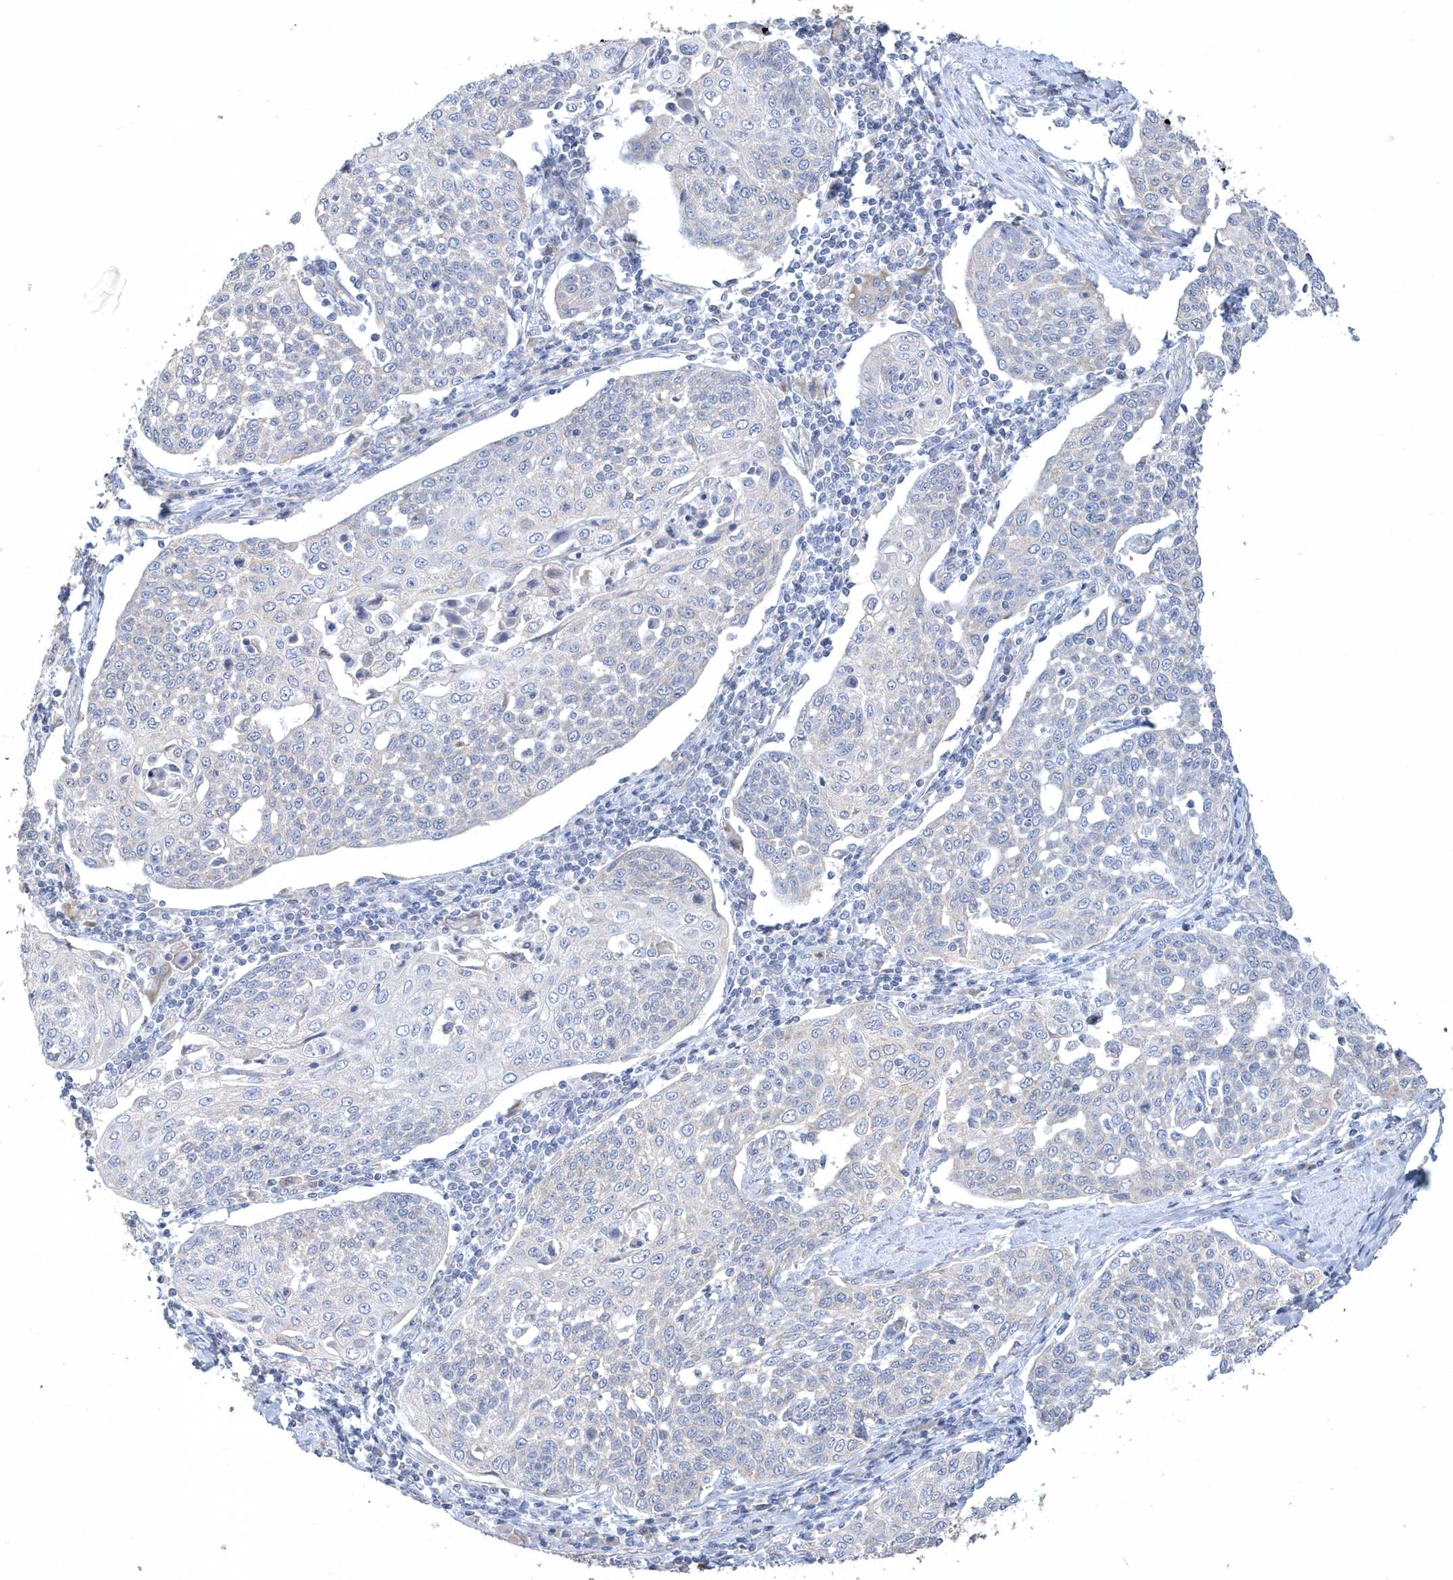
{"staining": {"intensity": "negative", "quantity": "none", "location": "none"}, "tissue": "cervical cancer", "cell_type": "Tumor cells", "image_type": "cancer", "snomed": [{"axis": "morphology", "description": "Squamous cell carcinoma, NOS"}, {"axis": "topography", "description": "Cervix"}], "caption": "Immunohistochemistry (IHC) image of neoplastic tissue: human cervical squamous cell carcinoma stained with DAB demonstrates no significant protein expression in tumor cells.", "gene": "DGAT1", "patient": {"sex": "female", "age": 34}}